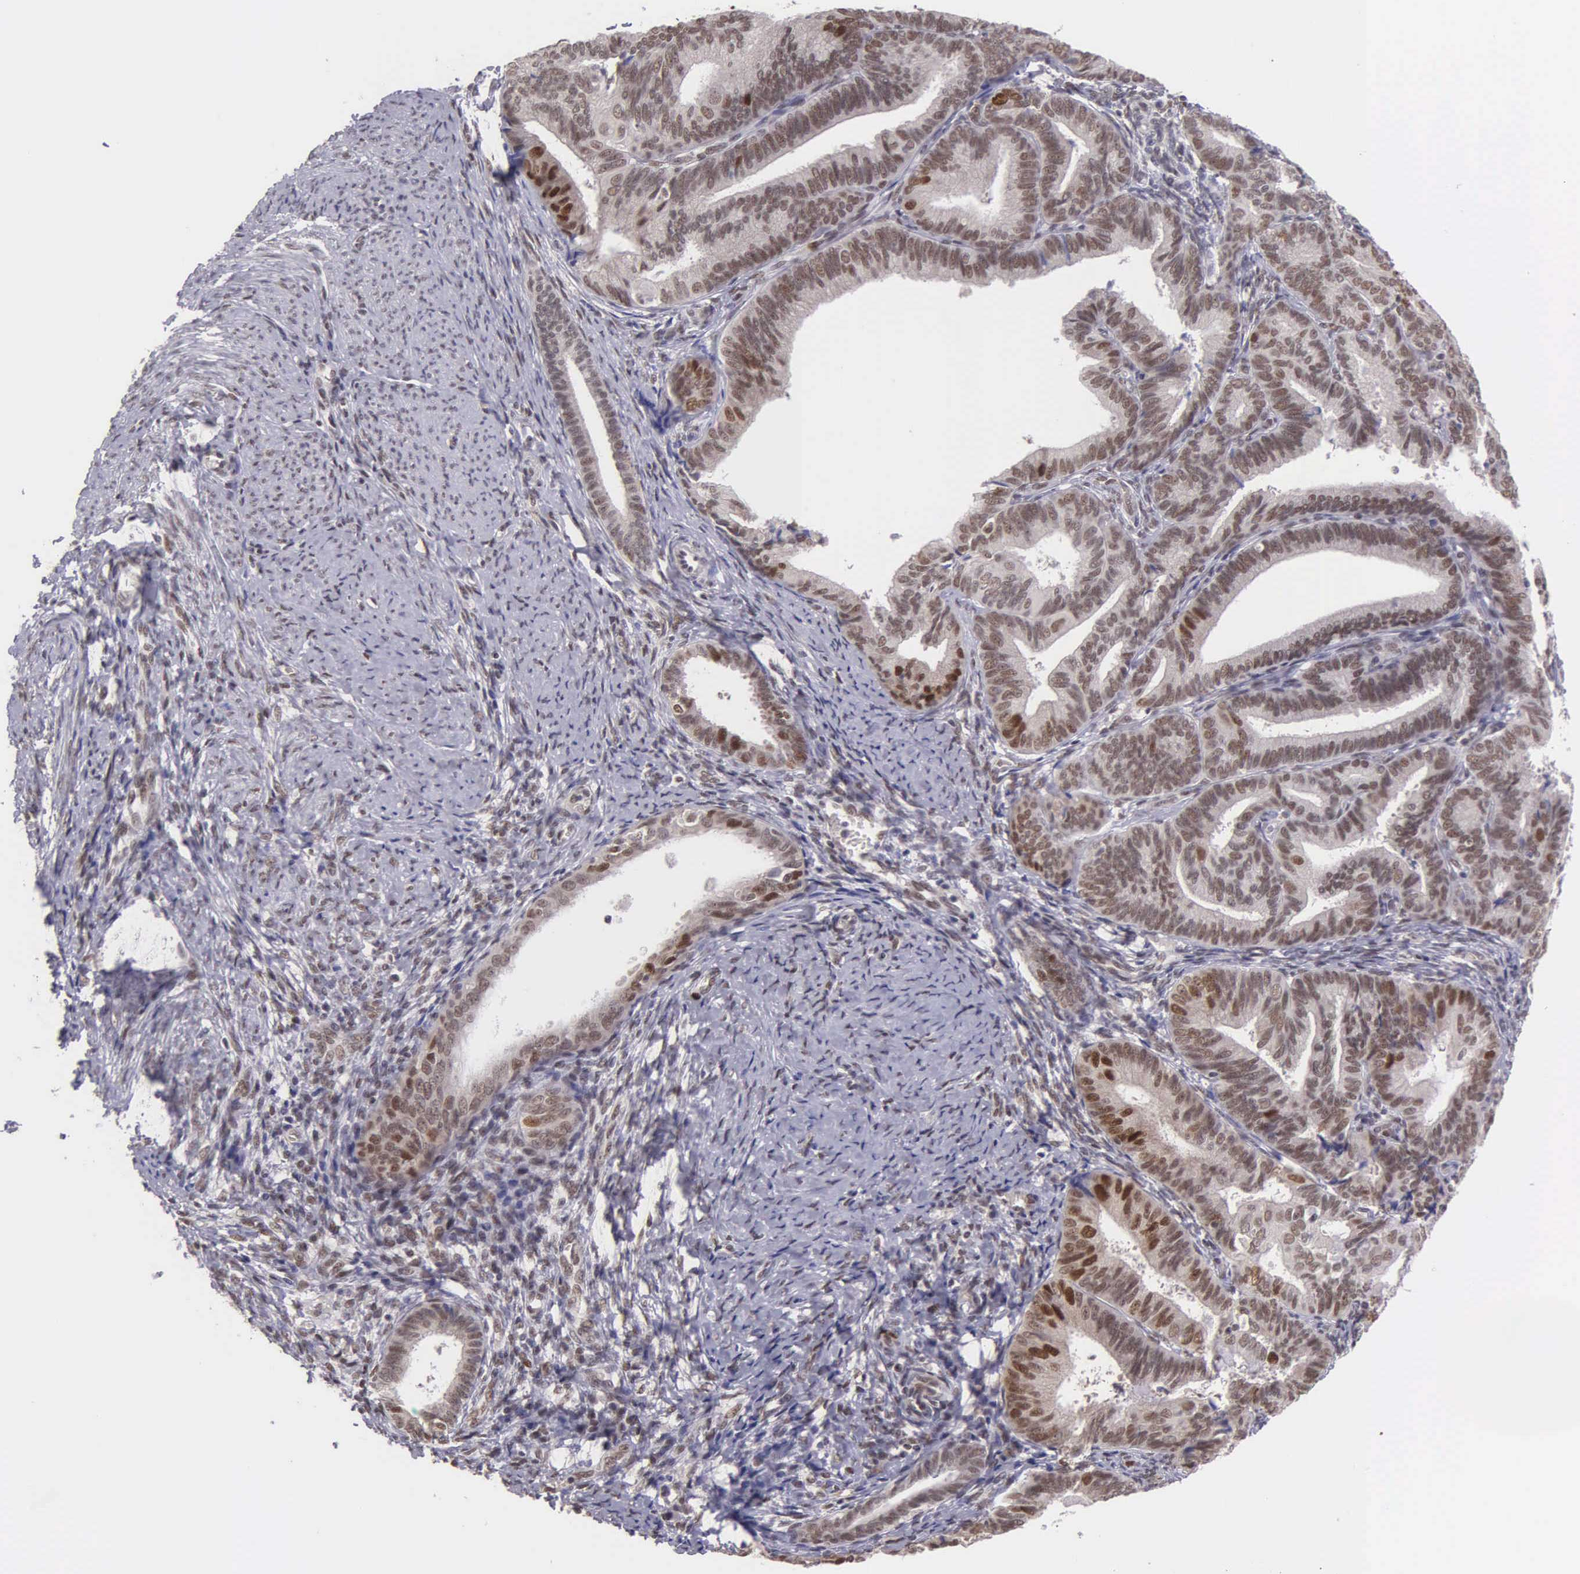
{"staining": {"intensity": "moderate", "quantity": "25%-75%", "location": "nuclear"}, "tissue": "endometrial cancer", "cell_type": "Tumor cells", "image_type": "cancer", "snomed": [{"axis": "morphology", "description": "Adenocarcinoma, NOS"}, {"axis": "topography", "description": "Endometrium"}], "caption": "Brown immunohistochemical staining in human endometrial cancer displays moderate nuclear expression in about 25%-75% of tumor cells. Using DAB (brown) and hematoxylin (blue) stains, captured at high magnification using brightfield microscopy.", "gene": "UBR7", "patient": {"sex": "female", "age": 63}}